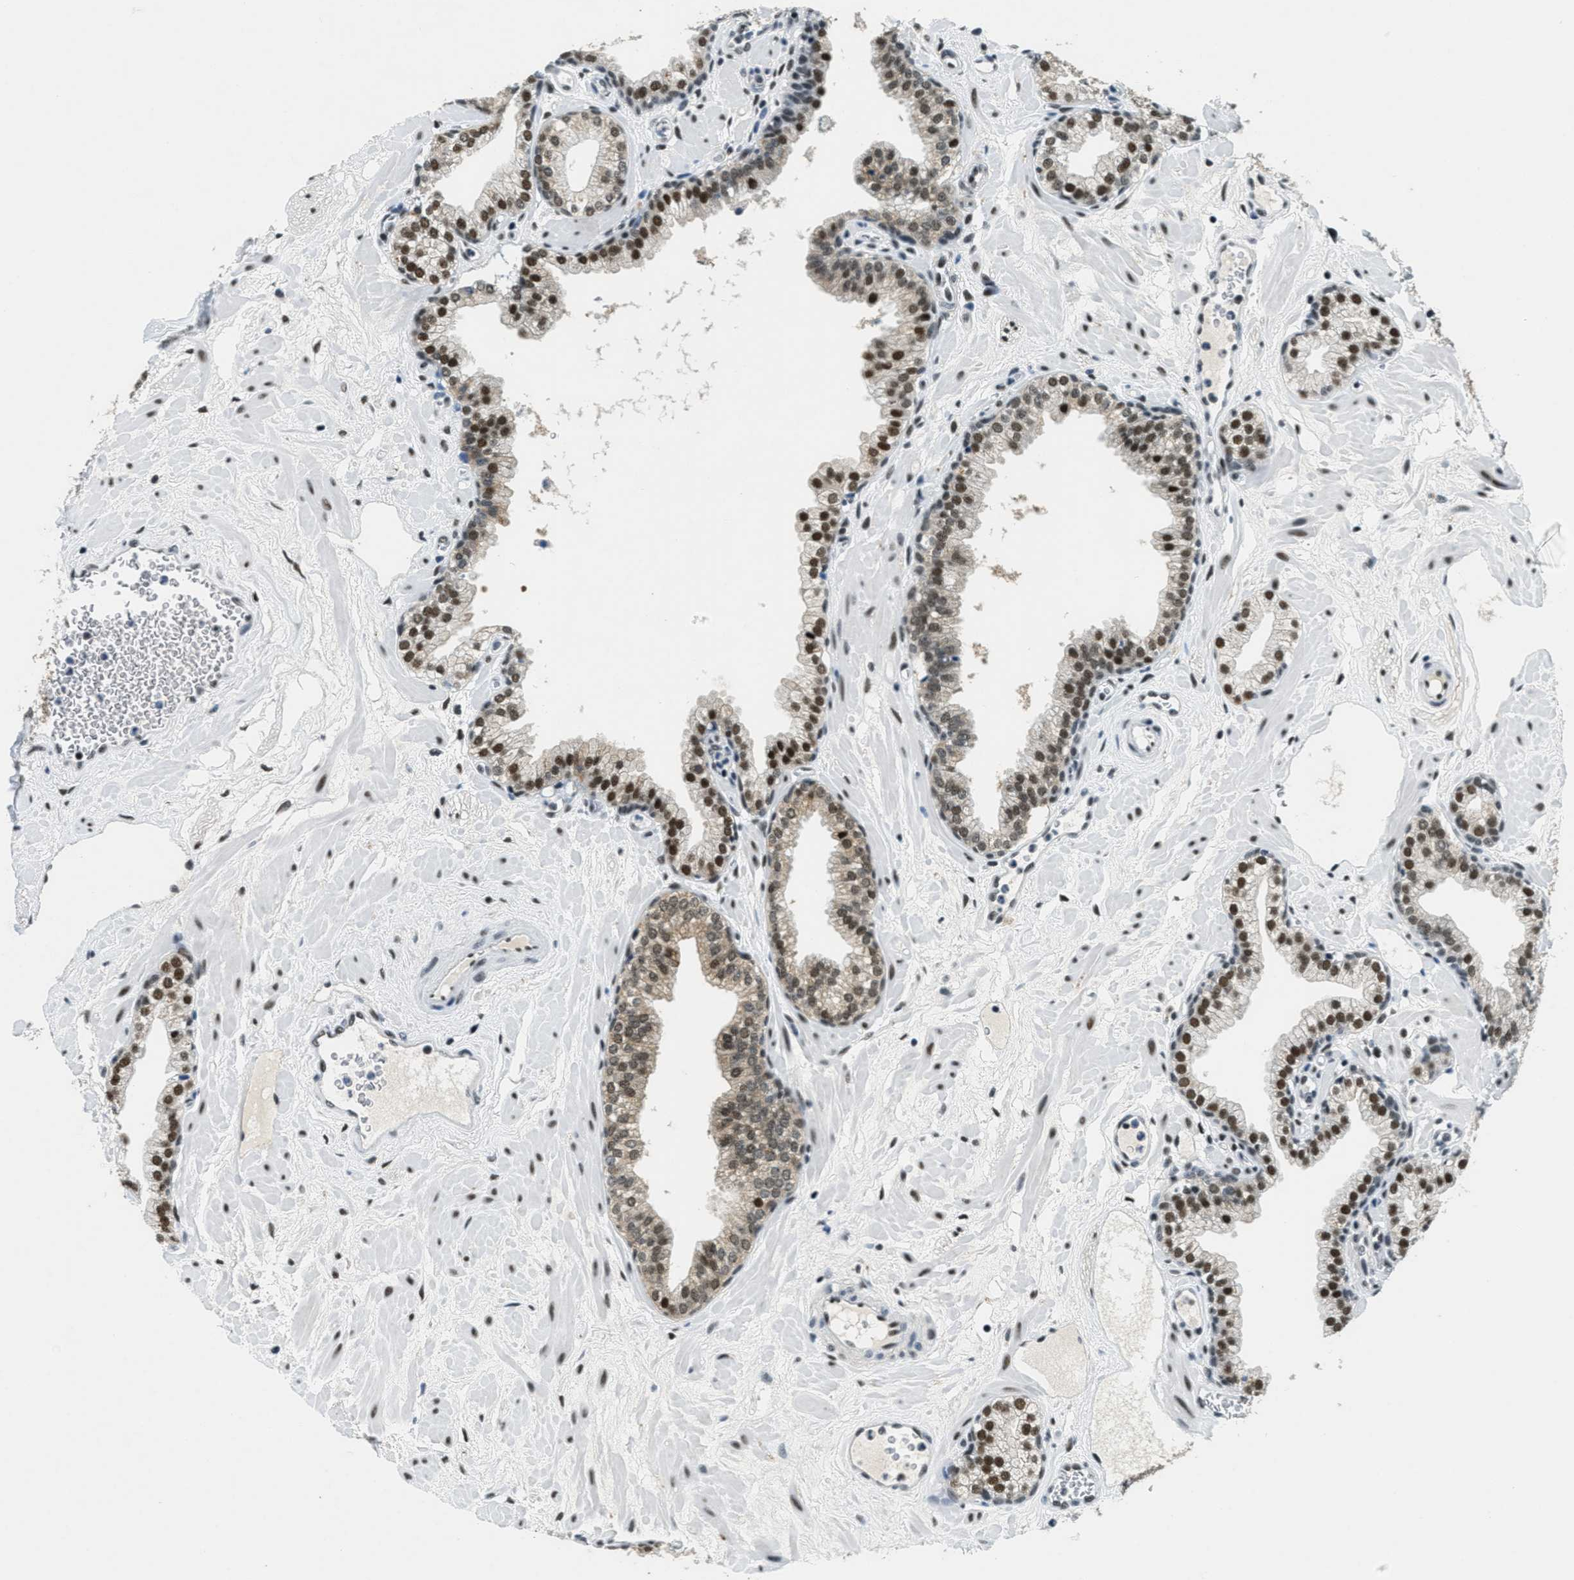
{"staining": {"intensity": "strong", "quantity": ">75%", "location": "nuclear"}, "tissue": "prostate", "cell_type": "Glandular cells", "image_type": "normal", "snomed": [{"axis": "morphology", "description": "Normal tissue, NOS"}, {"axis": "morphology", "description": "Urothelial carcinoma, Low grade"}, {"axis": "topography", "description": "Urinary bladder"}, {"axis": "topography", "description": "Prostate"}], "caption": "Immunohistochemical staining of benign prostate reveals >75% levels of strong nuclear protein positivity in approximately >75% of glandular cells.", "gene": "SSB", "patient": {"sex": "male", "age": 60}}